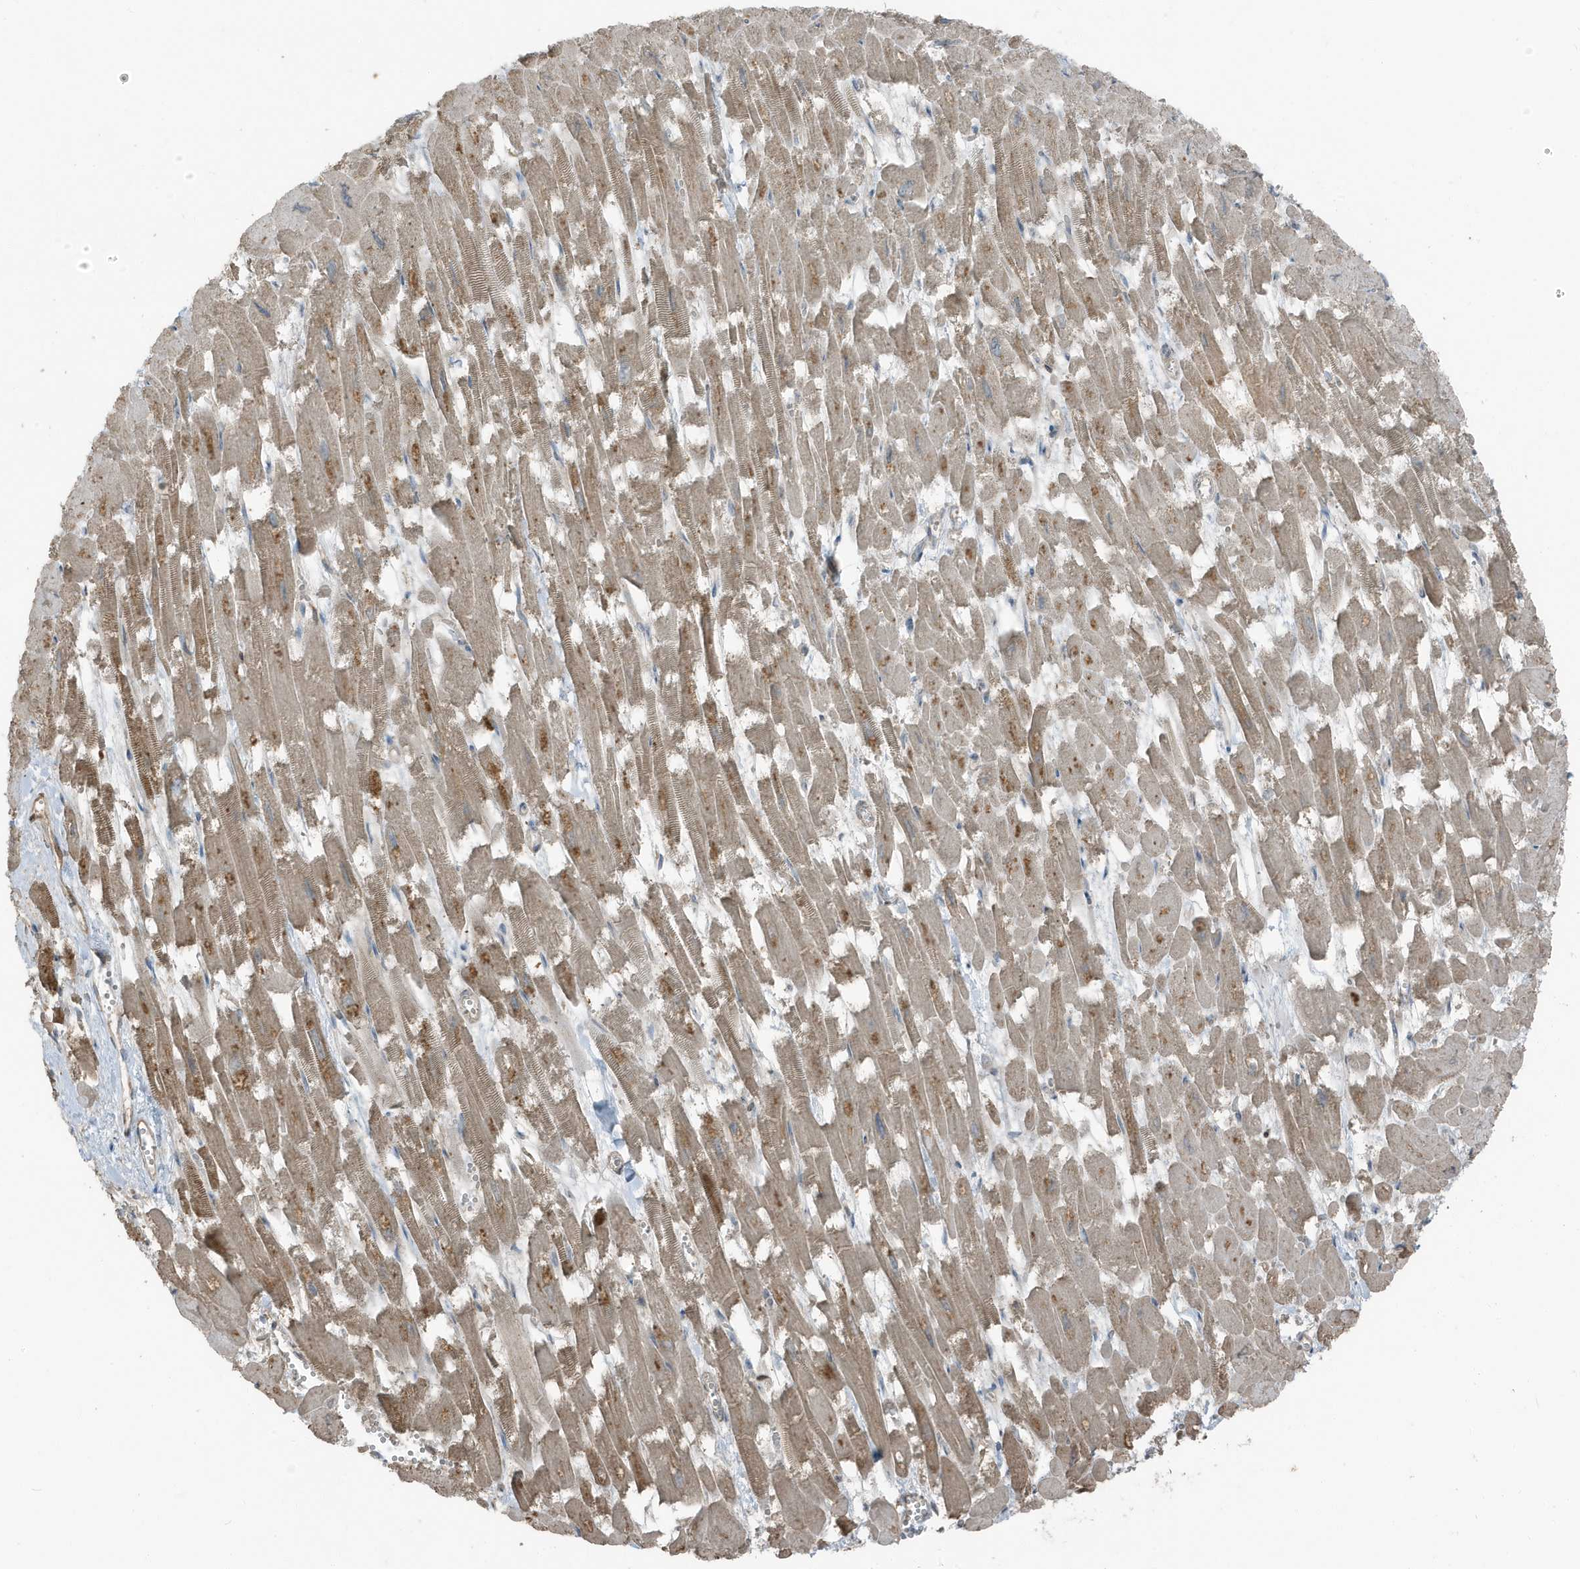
{"staining": {"intensity": "moderate", "quantity": "25%-75%", "location": "cytoplasmic/membranous"}, "tissue": "heart muscle", "cell_type": "Cardiomyocytes", "image_type": "normal", "snomed": [{"axis": "morphology", "description": "Normal tissue, NOS"}, {"axis": "topography", "description": "Heart"}], "caption": "Immunohistochemical staining of unremarkable heart muscle demonstrates medium levels of moderate cytoplasmic/membranous staining in about 25%-75% of cardiomyocytes. (brown staining indicates protein expression, while blue staining denotes nuclei).", "gene": "AZI2", "patient": {"sex": "male", "age": 54}}